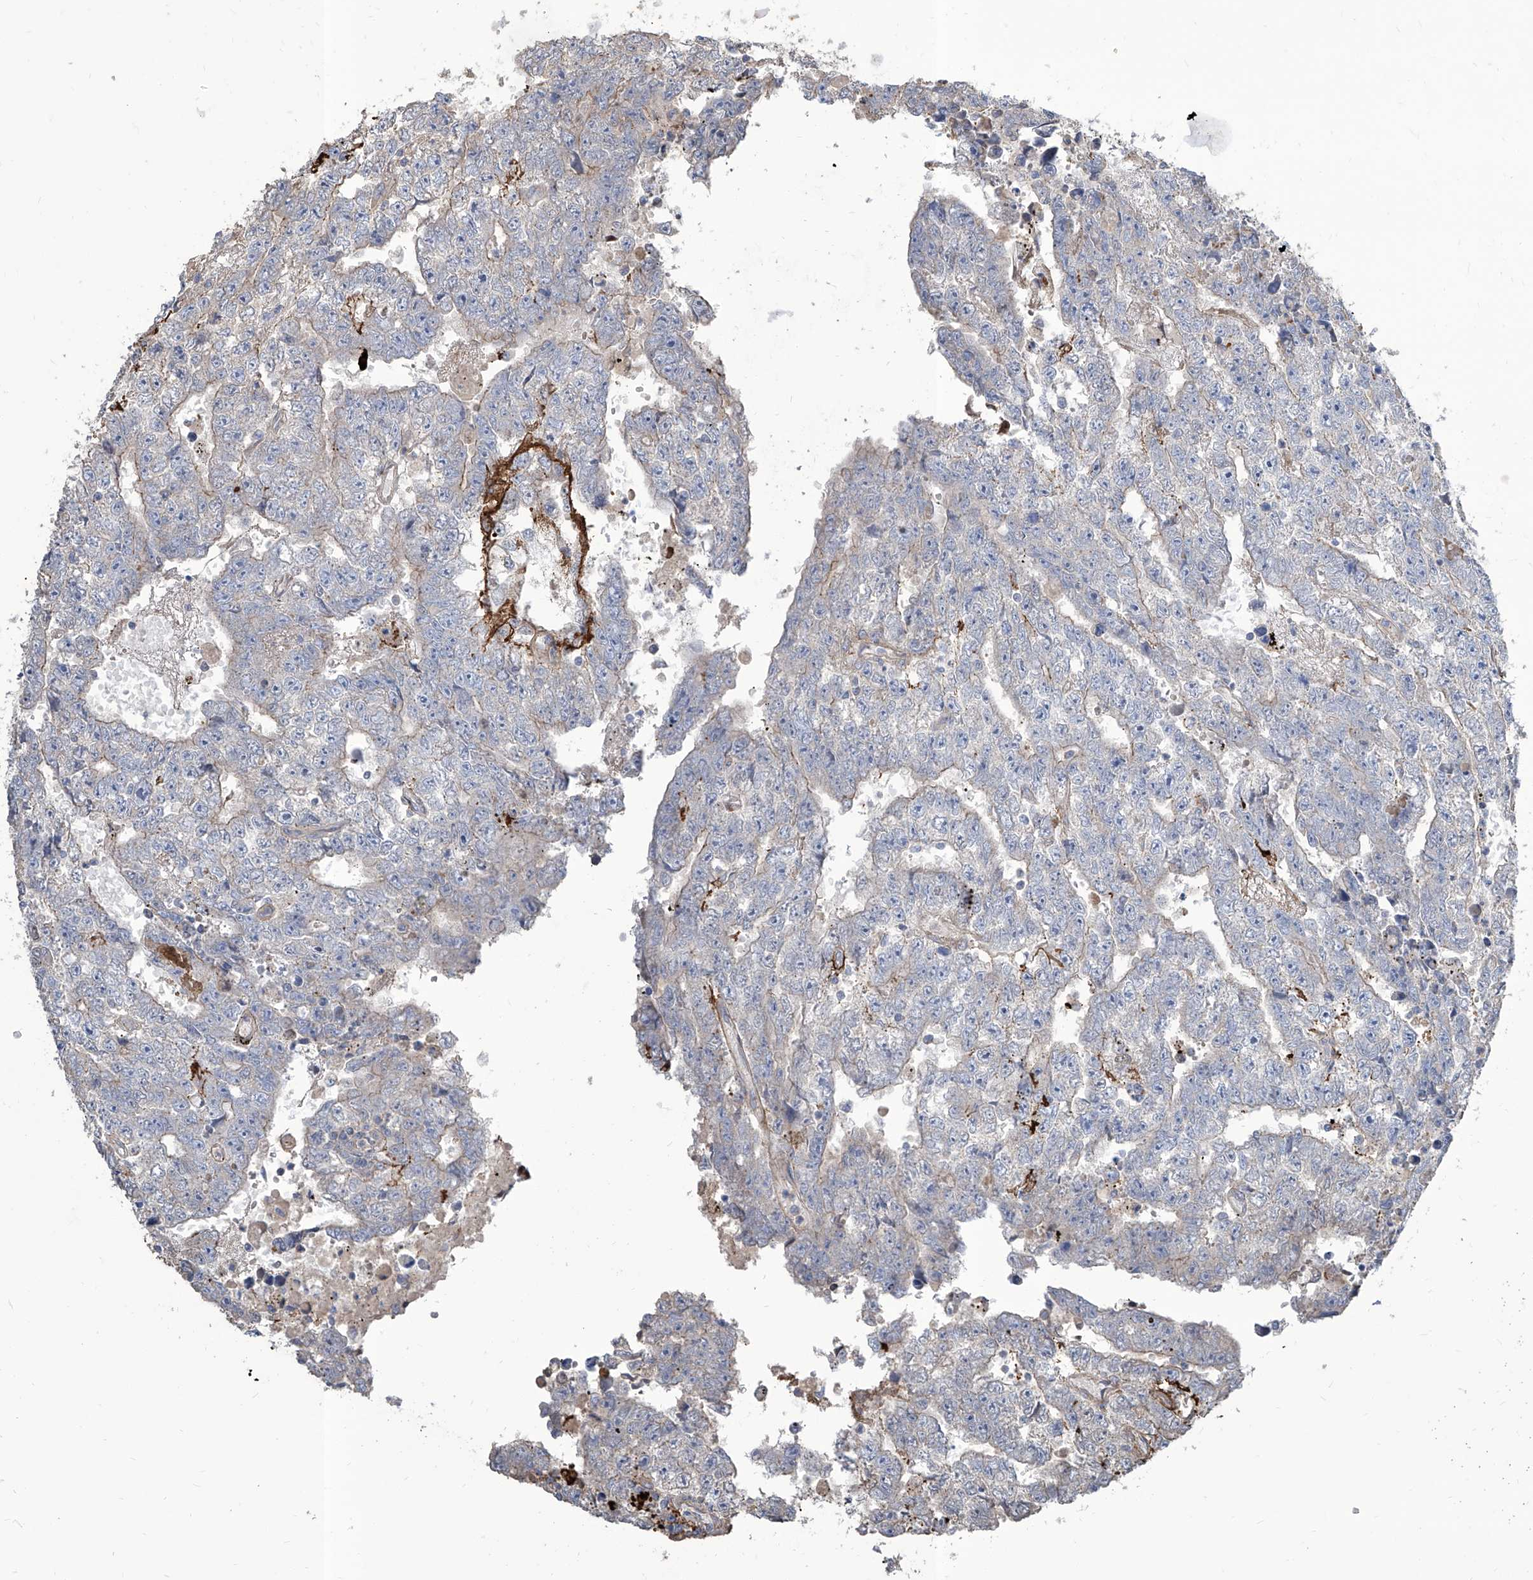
{"staining": {"intensity": "negative", "quantity": "none", "location": "none"}, "tissue": "testis cancer", "cell_type": "Tumor cells", "image_type": "cancer", "snomed": [{"axis": "morphology", "description": "Carcinoma, Embryonal, NOS"}, {"axis": "topography", "description": "Testis"}], "caption": "An IHC histopathology image of testis cancer is shown. There is no staining in tumor cells of testis cancer. (Brightfield microscopy of DAB (3,3'-diaminobenzidine) IHC at high magnification).", "gene": "FAM83B", "patient": {"sex": "male", "age": 25}}